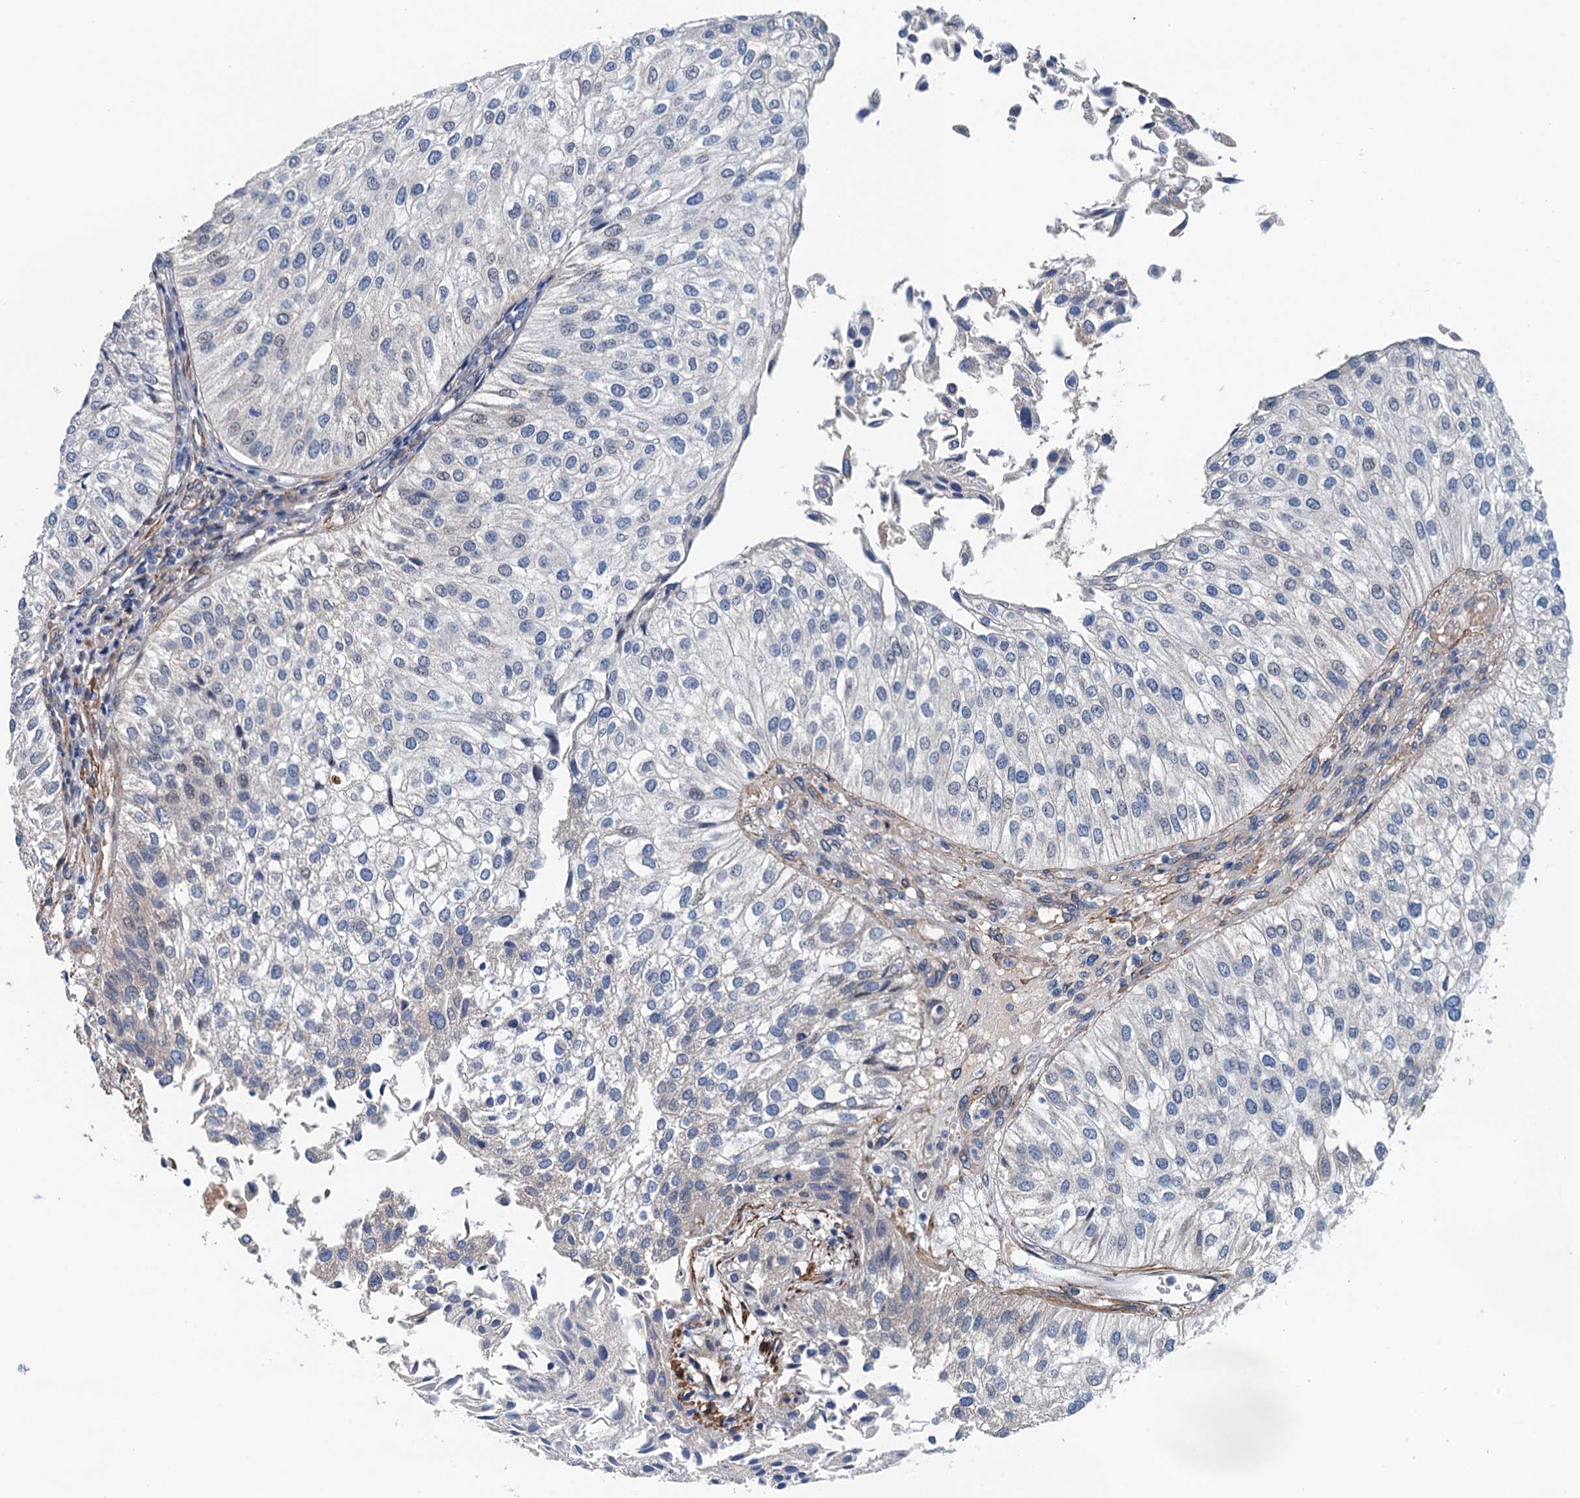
{"staining": {"intensity": "negative", "quantity": "none", "location": "none"}, "tissue": "urothelial cancer", "cell_type": "Tumor cells", "image_type": "cancer", "snomed": [{"axis": "morphology", "description": "Urothelial carcinoma, Low grade"}, {"axis": "topography", "description": "Urinary bladder"}], "caption": "An immunohistochemistry (IHC) photomicrograph of urothelial cancer is shown. There is no staining in tumor cells of urothelial cancer.", "gene": "CSTPP1", "patient": {"sex": "female", "age": 89}}